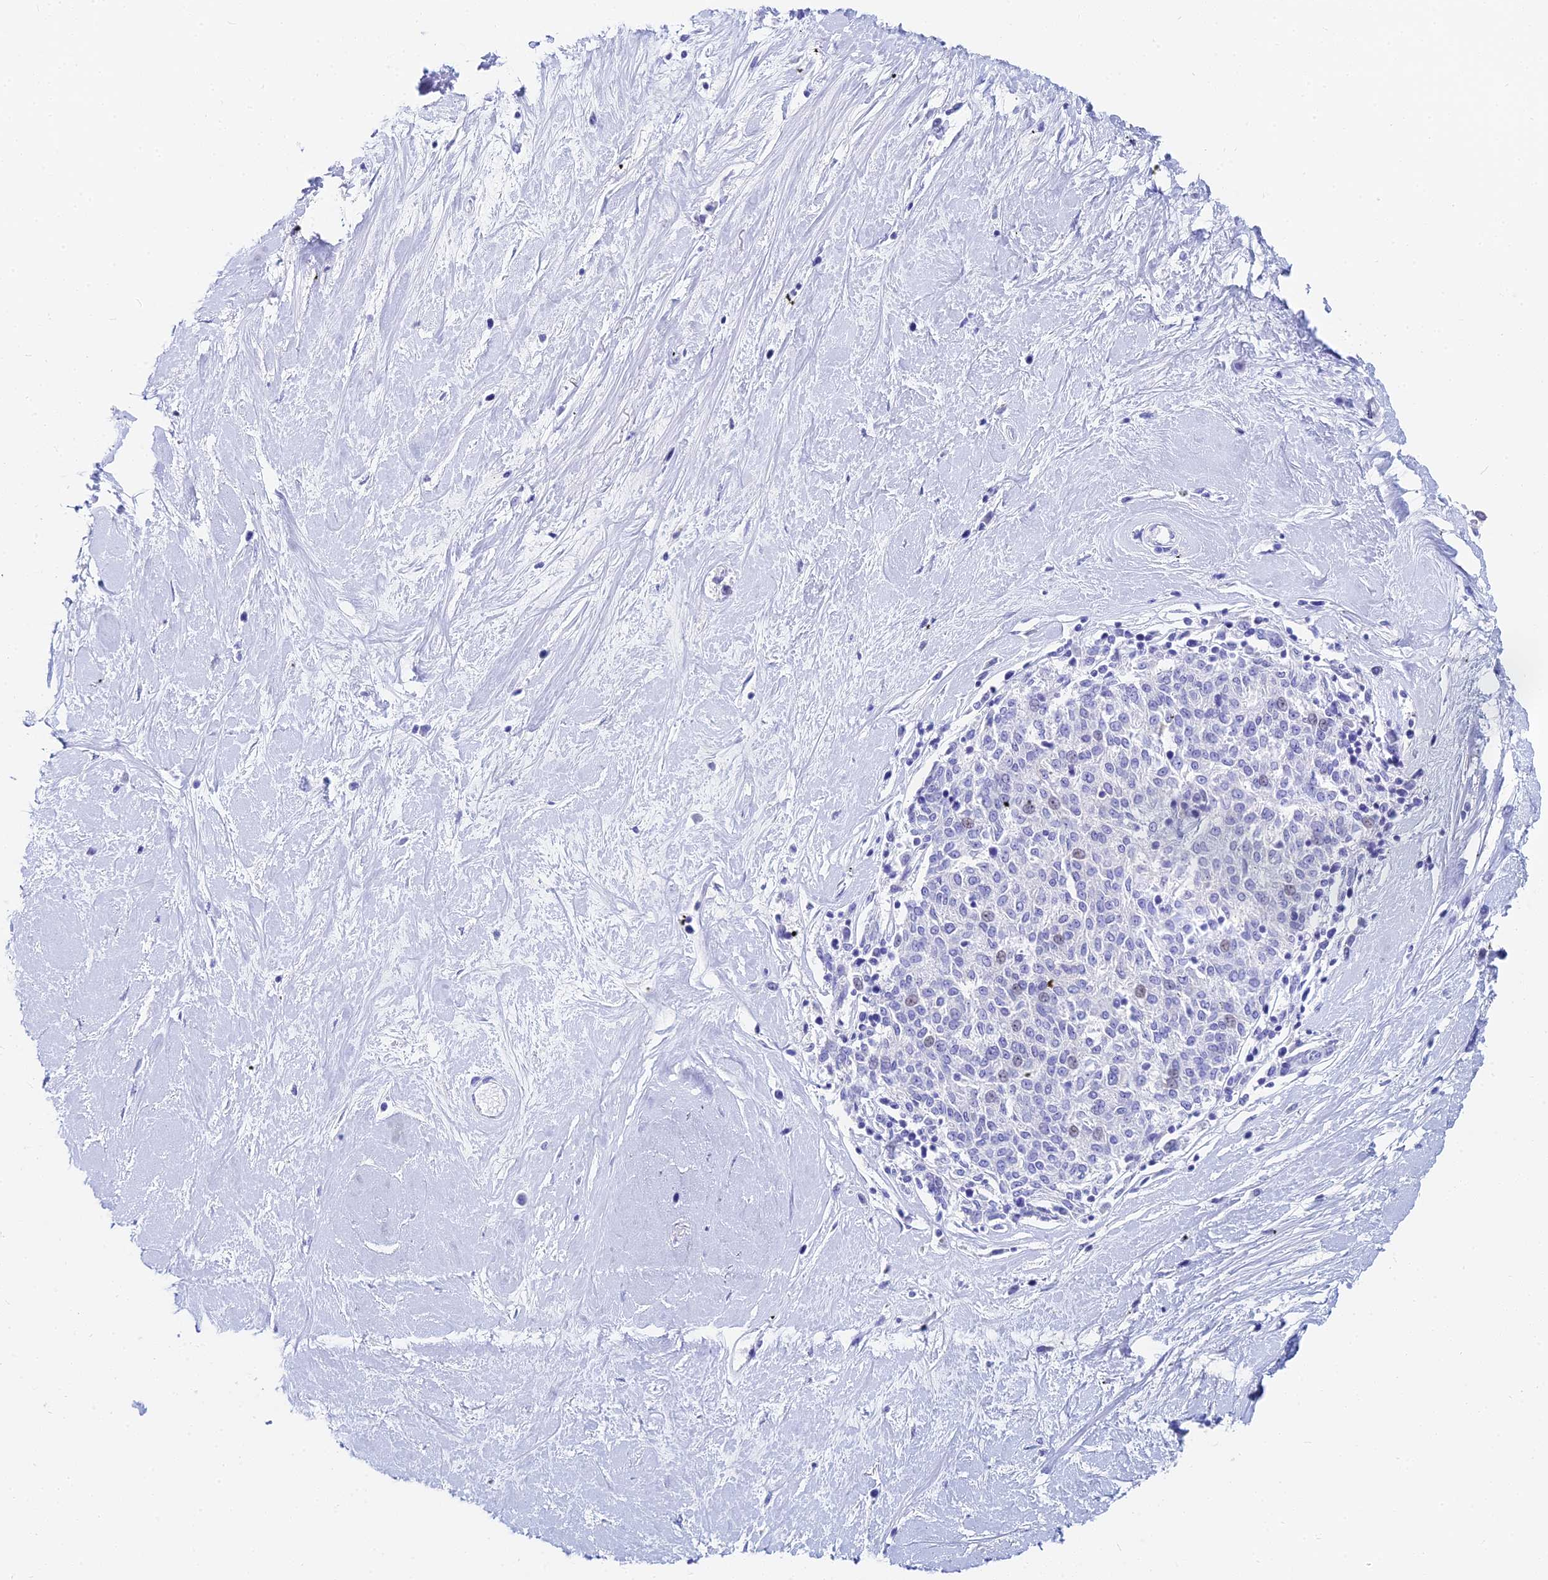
{"staining": {"intensity": "negative", "quantity": "none", "location": "none"}, "tissue": "melanoma", "cell_type": "Tumor cells", "image_type": "cancer", "snomed": [{"axis": "morphology", "description": "Malignant melanoma, NOS"}, {"axis": "topography", "description": "Skin"}], "caption": "Tumor cells show no significant expression in melanoma.", "gene": "HSPA1L", "patient": {"sex": "female", "age": 72}}